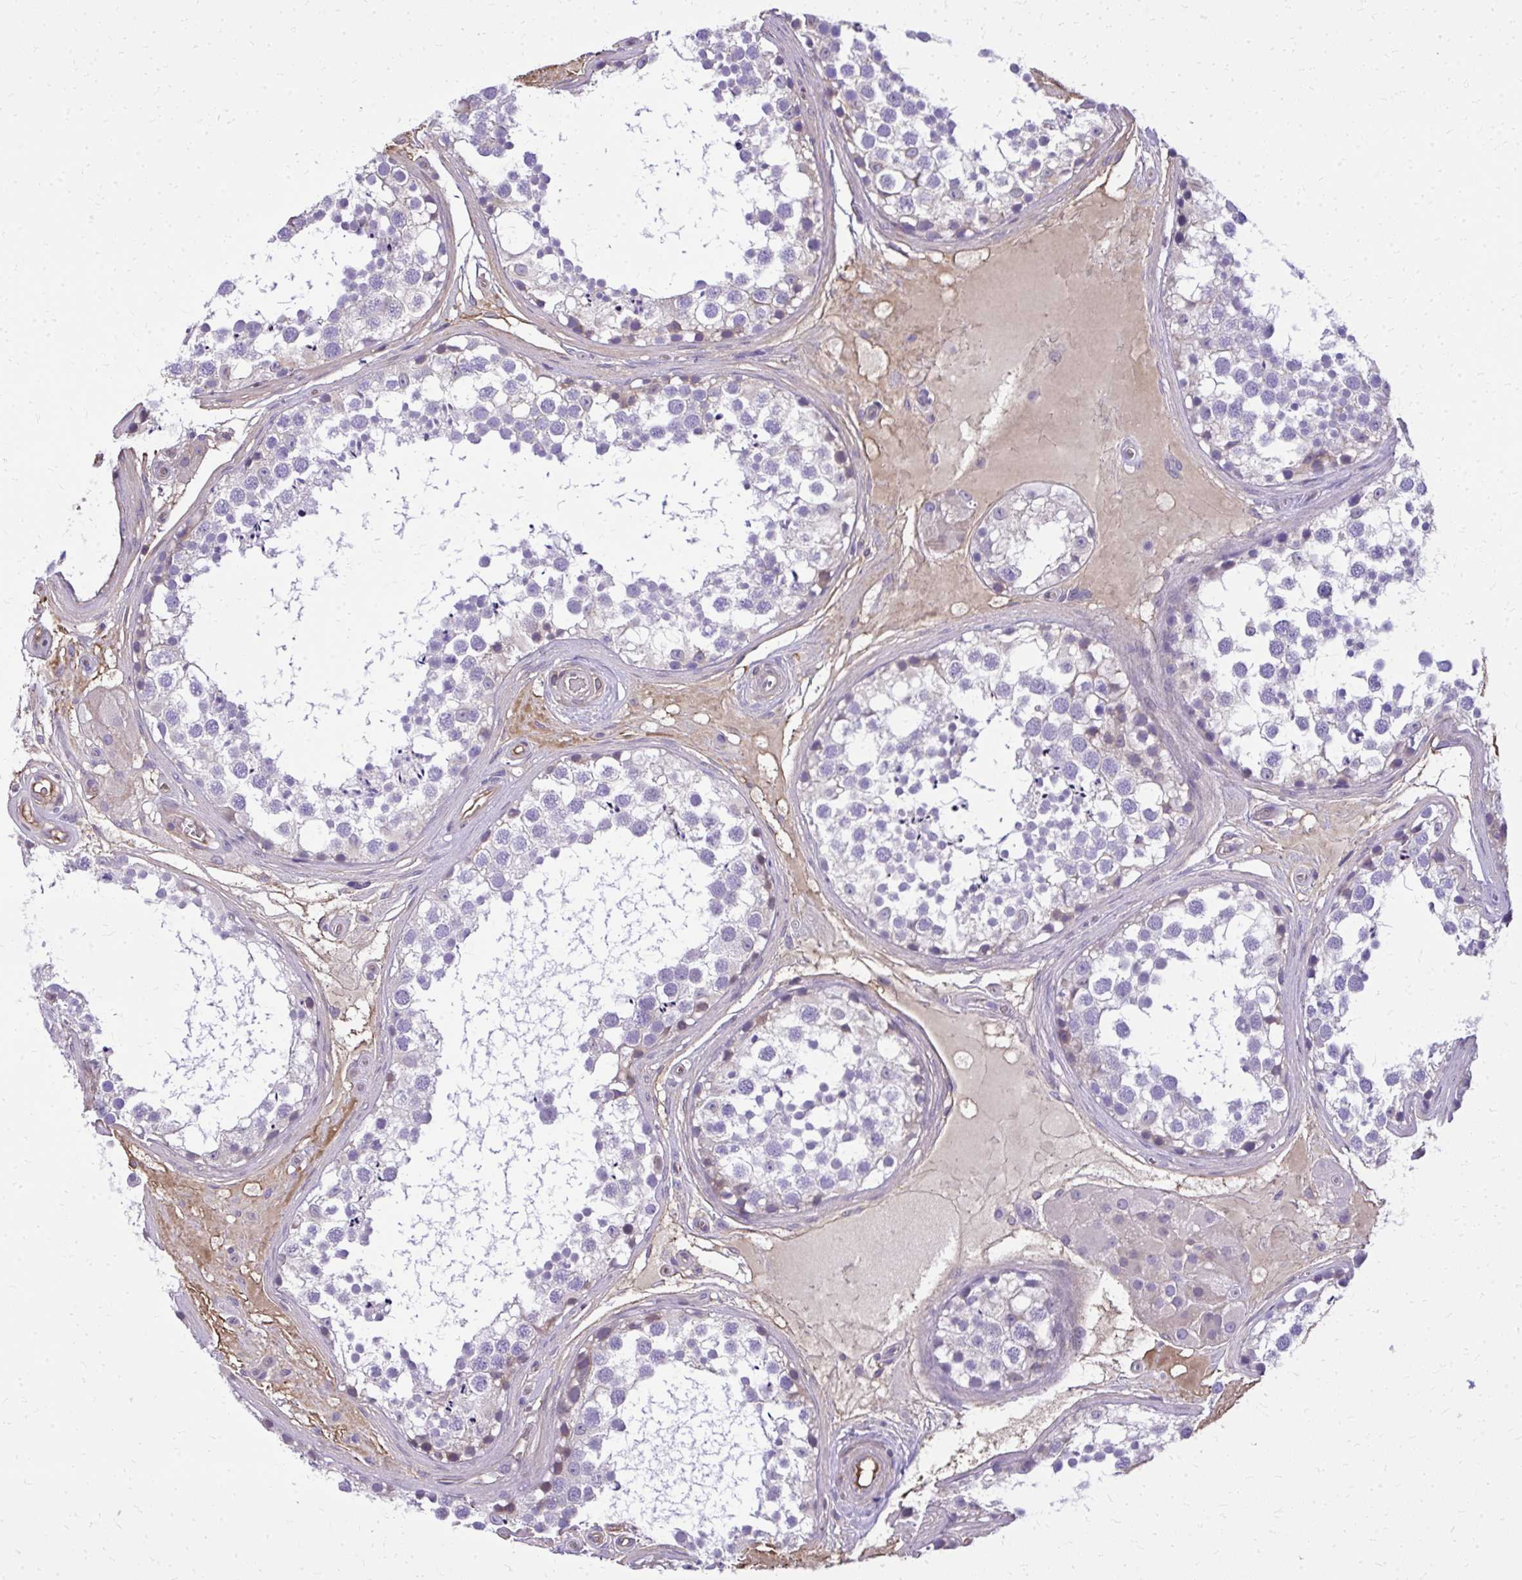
{"staining": {"intensity": "weak", "quantity": "<25%", "location": "cytoplasmic/membranous"}, "tissue": "testis", "cell_type": "Cells in seminiferous ducts", "image_type": "normal", "snomed": [{"axis": "morphology", "description": "Normal tissue, NOS"}, {"axis": "morphology", "description": "Seminoma, NOS"}, {"axis": "topography", "description": "Testis"}], "caption": "This micrograph is of unremarkable testis stained with immunohistochemistry (IHC) to label a protein in brown with the nuclei are counter-stained blue. There is no staining in cells in seminiferous ducts. (DAB IHC visualized using brightfield microscopy, high magnification).", "gene": "RUNDC3B", "patient": {"sex": "male", "age": 65}}